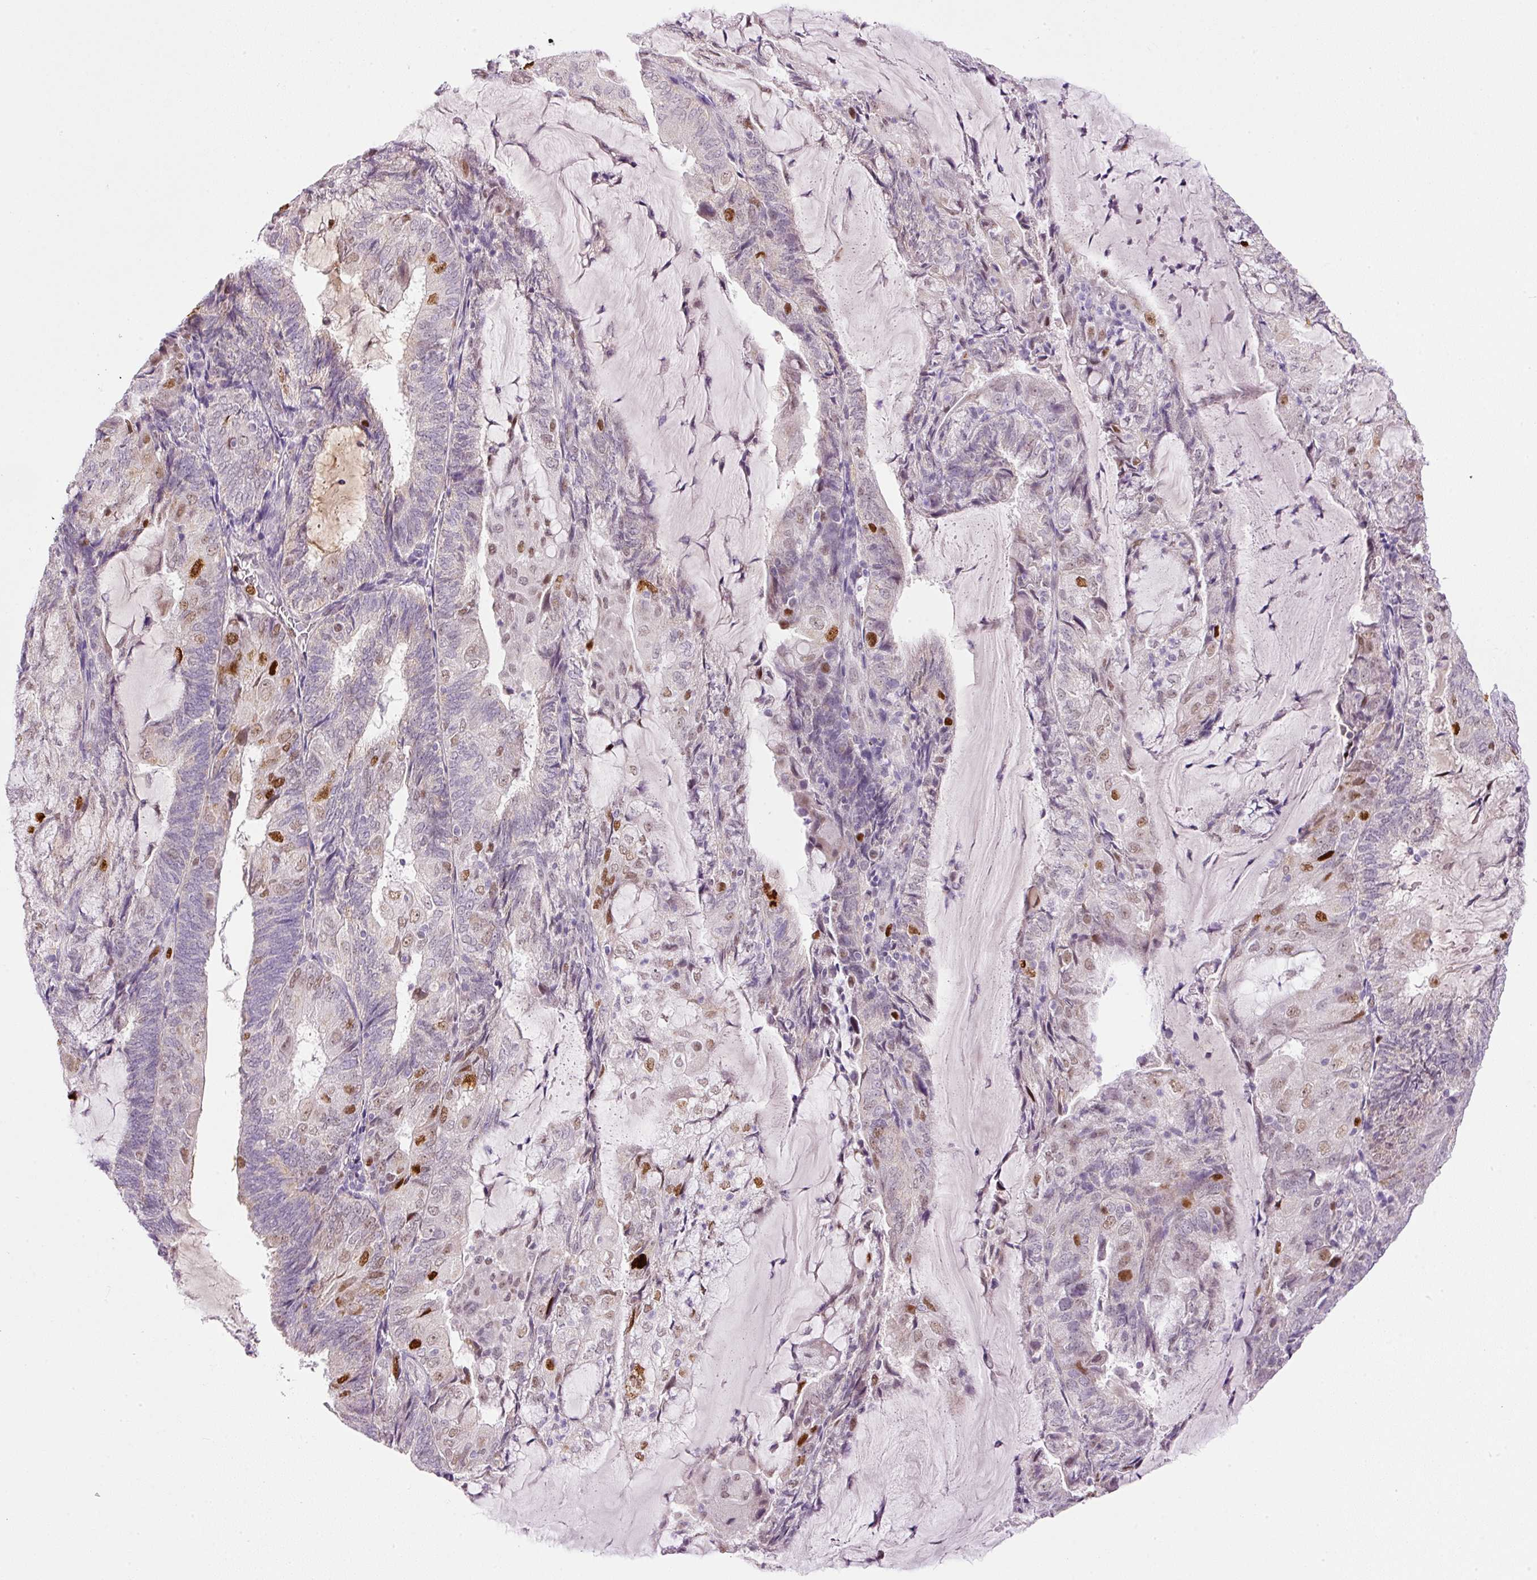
{"staining": {"intensity": "moderate", "quantity": "<25%", "location": "nuclear"}, "tissue": "endometrial cancer", "cell_type": "Tumor cells", "image_type": "cancer", "snomed": [{"axis": "morphology", "description": "Adenocarcinoma, NOS"}, {"axis": "topography", "description": "Endometrium"}], "caption": "Immunohistochemistry of human endometrial adenocarcinoma reveals low levels of moderate nuclear expression in approximately <25% of tumor cells. The staining is performed using DAB brown chromogen to label protein expression. The nuclei are counter-stained blue using hematoxylin.", "gene": "KPNA2", "patient": {"sex": "female", "age": 81}}